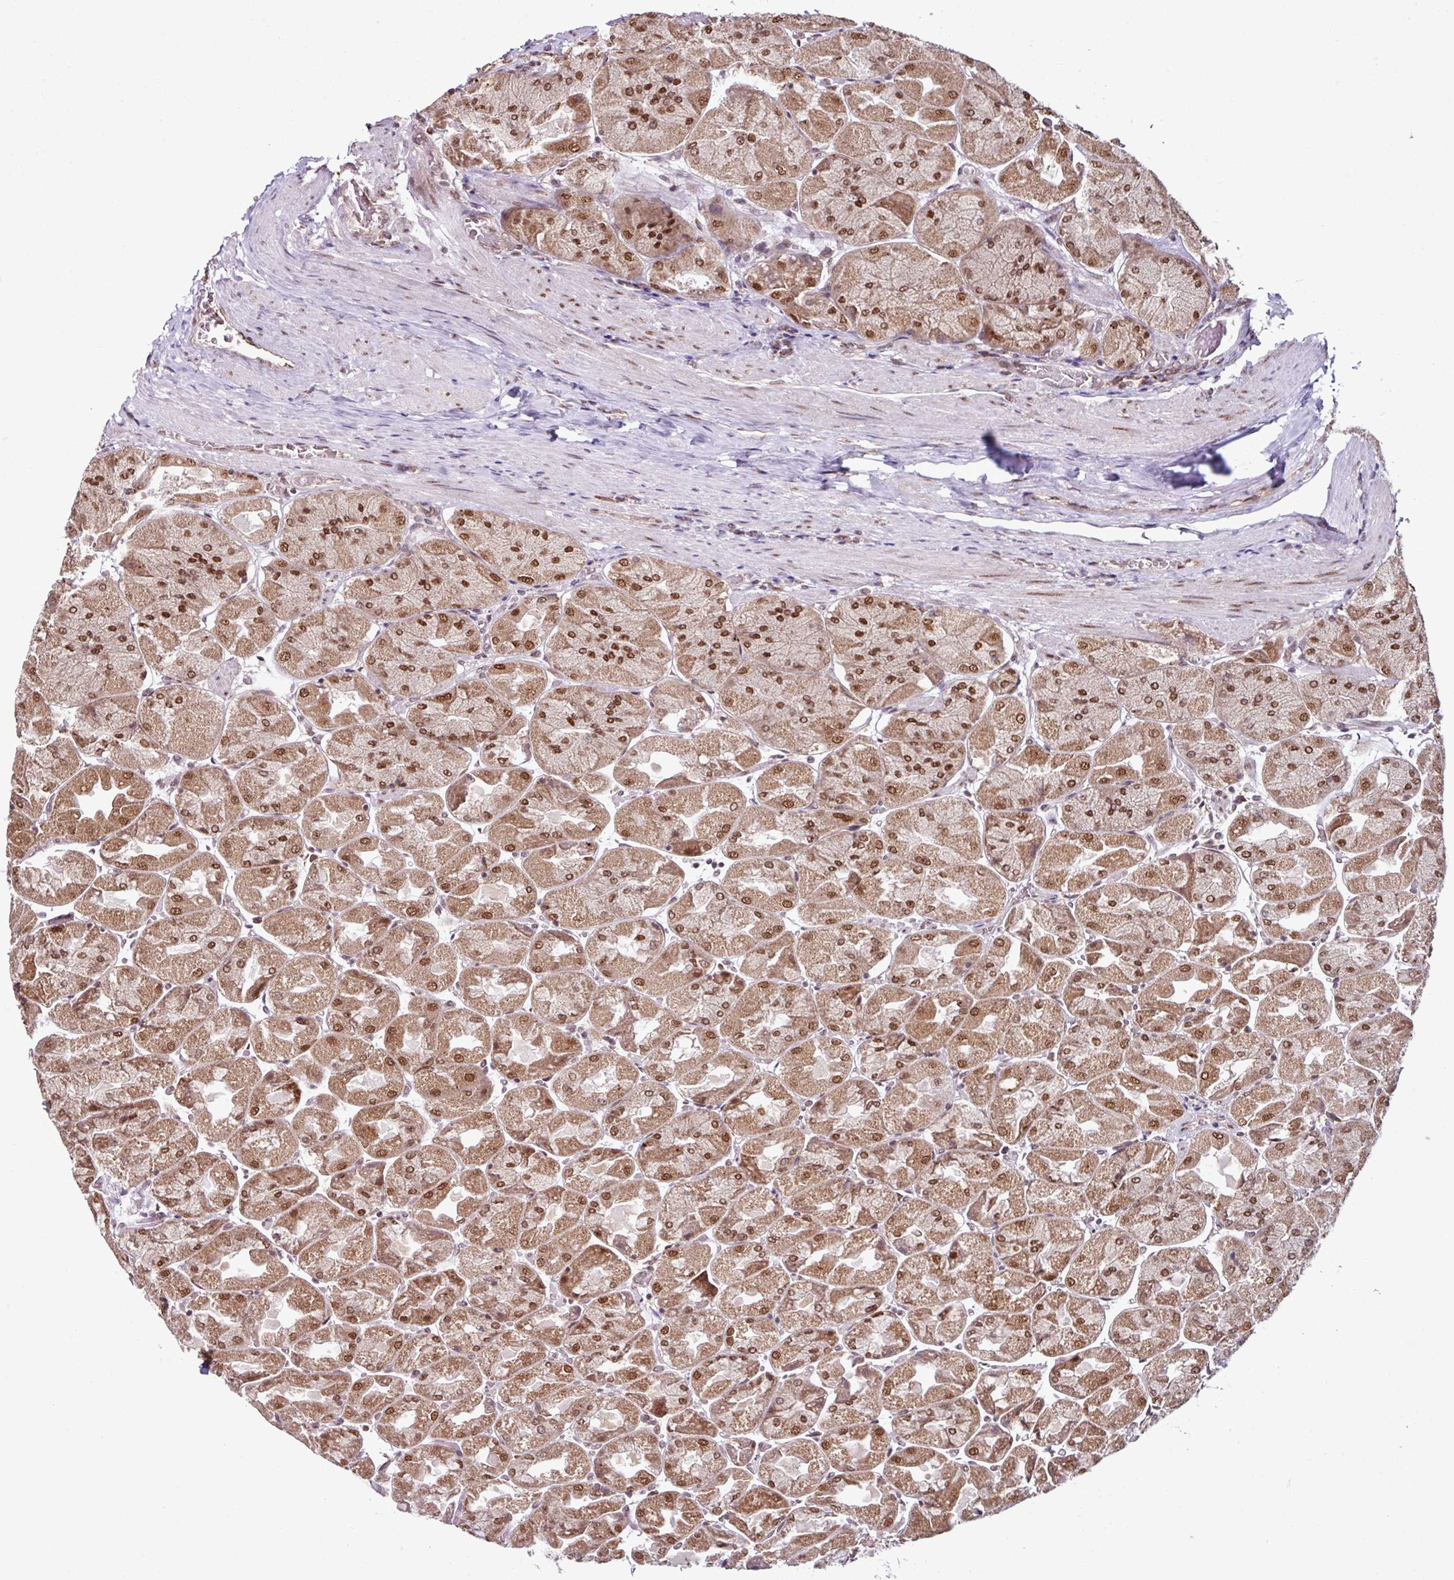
{"staining": {"intensity": "strong", "quantity": ">75%", "location": "cytoplasmic/membranous,nuclear"}, "tissue": "stomach", "cell_type": "Glandular cells", "image_type": "normal", "snomed": [{"axis": "morphology", "description": "Normal tissue, NOS"}, {"axis": "topography", "description": "Stomach"}], "caption": "The histopathology image displays immunohistochemical staining of normal stomach. There is strong cytoplasmic/membranous,nuclear expression is appreciated in approximately >75% of glandular cells. (IHC, brightfield microscopy, high magnification).", "gene": "MORF4L2", "patient": {"sex": "female", "age": 61}}